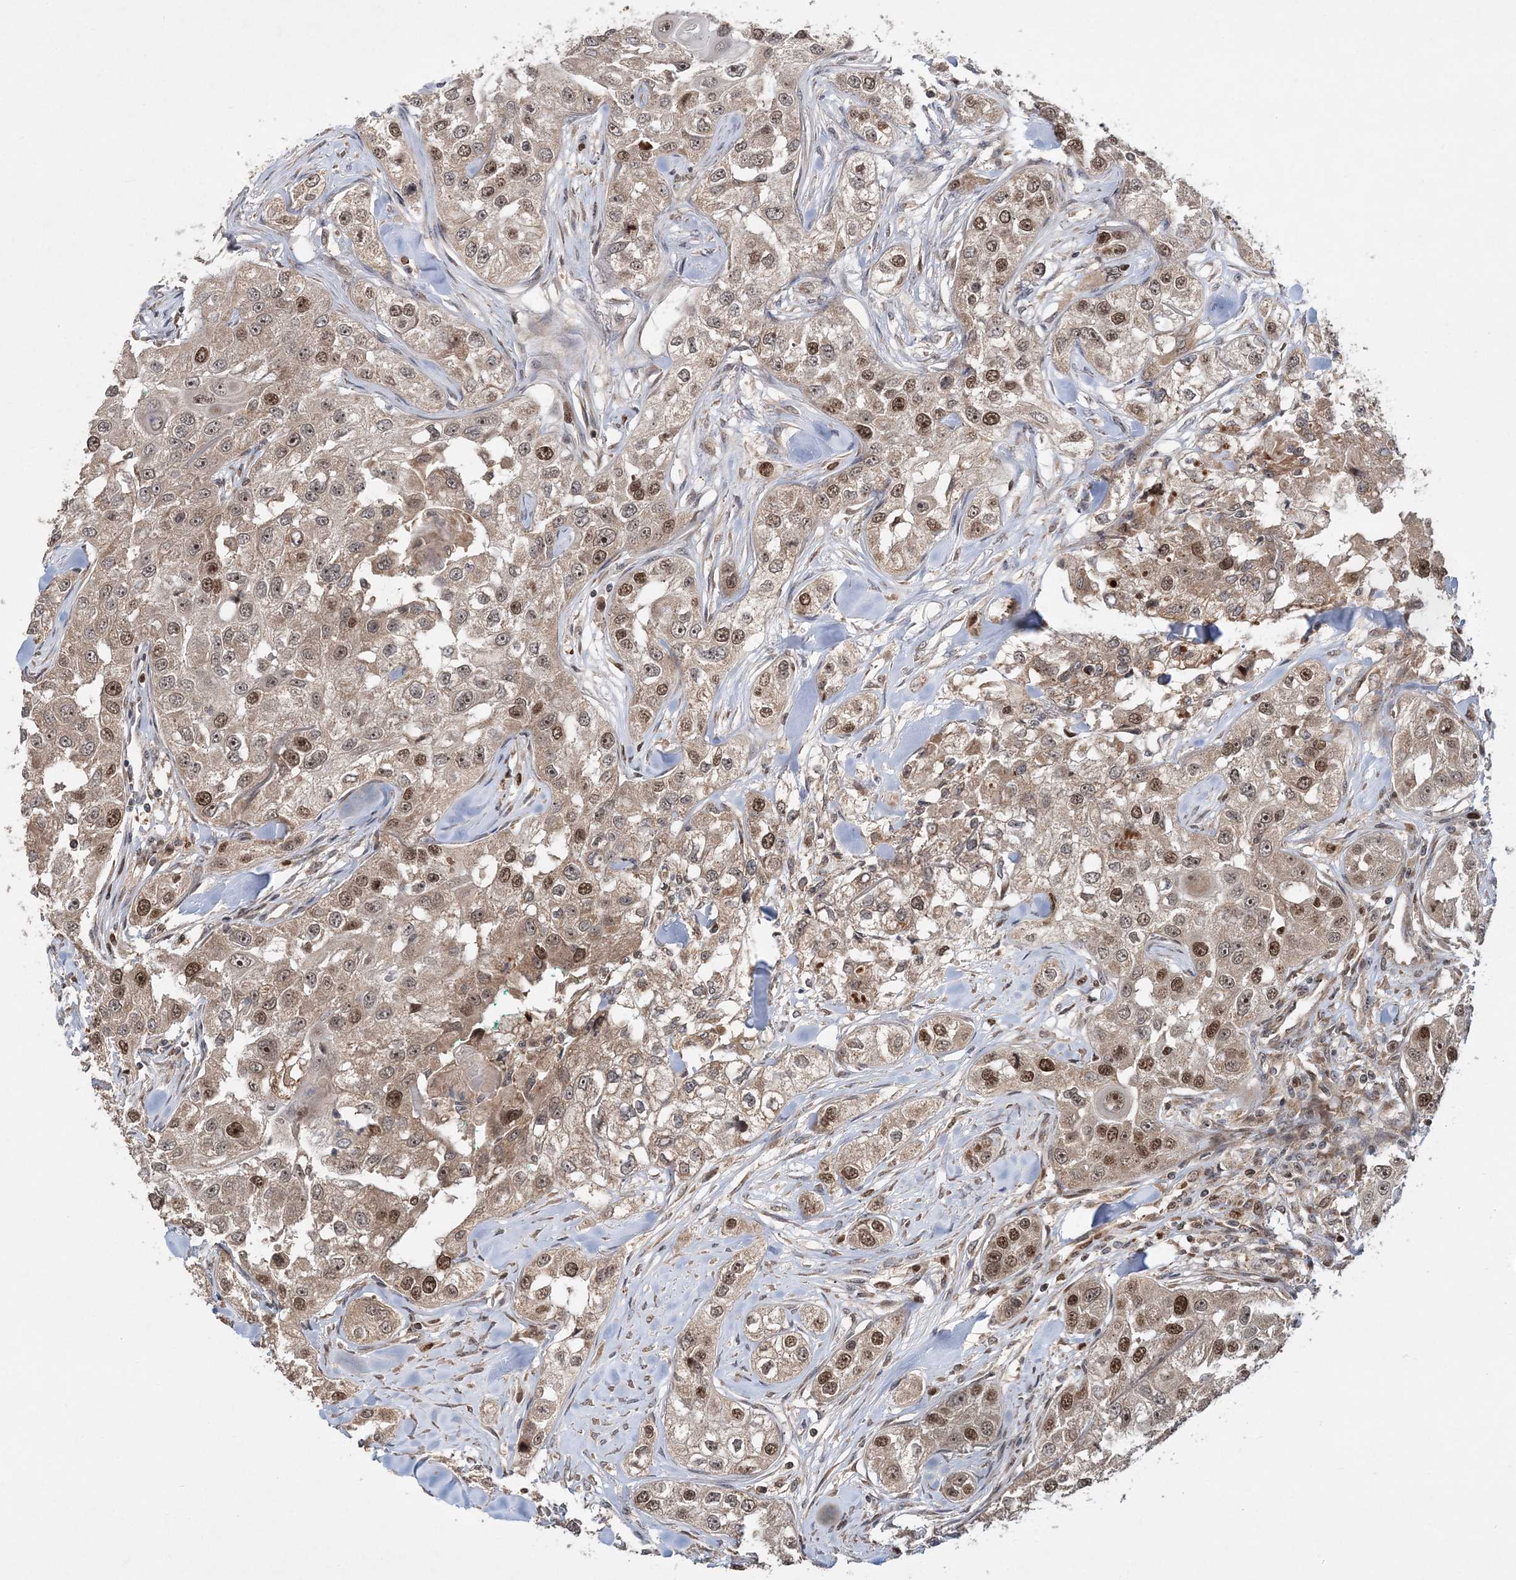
{"staining": {"intensity": "moderate", "quantity": "25%-75%", "location": "cytoplasmic/membranous,nuclear"}, "tissue": "head and neck cancer", "cell_type": "Tumor cells", "image_type": "cancer", "snomed": [{"axis": "morphology", "description": "Normal tissue, NOS"}, {"axis": "morphology", "description": "Squamous cell carcinoma, NOS"}, {"axis": "topography", "description": "Skeletal muscle"}, {"axis": "topography", "description": "Head-Neck"}], "caption": "Tumor cells show moderate cytoplasmic/membranous and nuclear positivity in approximately 25%-75% of cells in head and neck cancer (squamous cell carcinoma).", "gene": "KIF4A", "patient": {"sex": "male", "age": 51}}